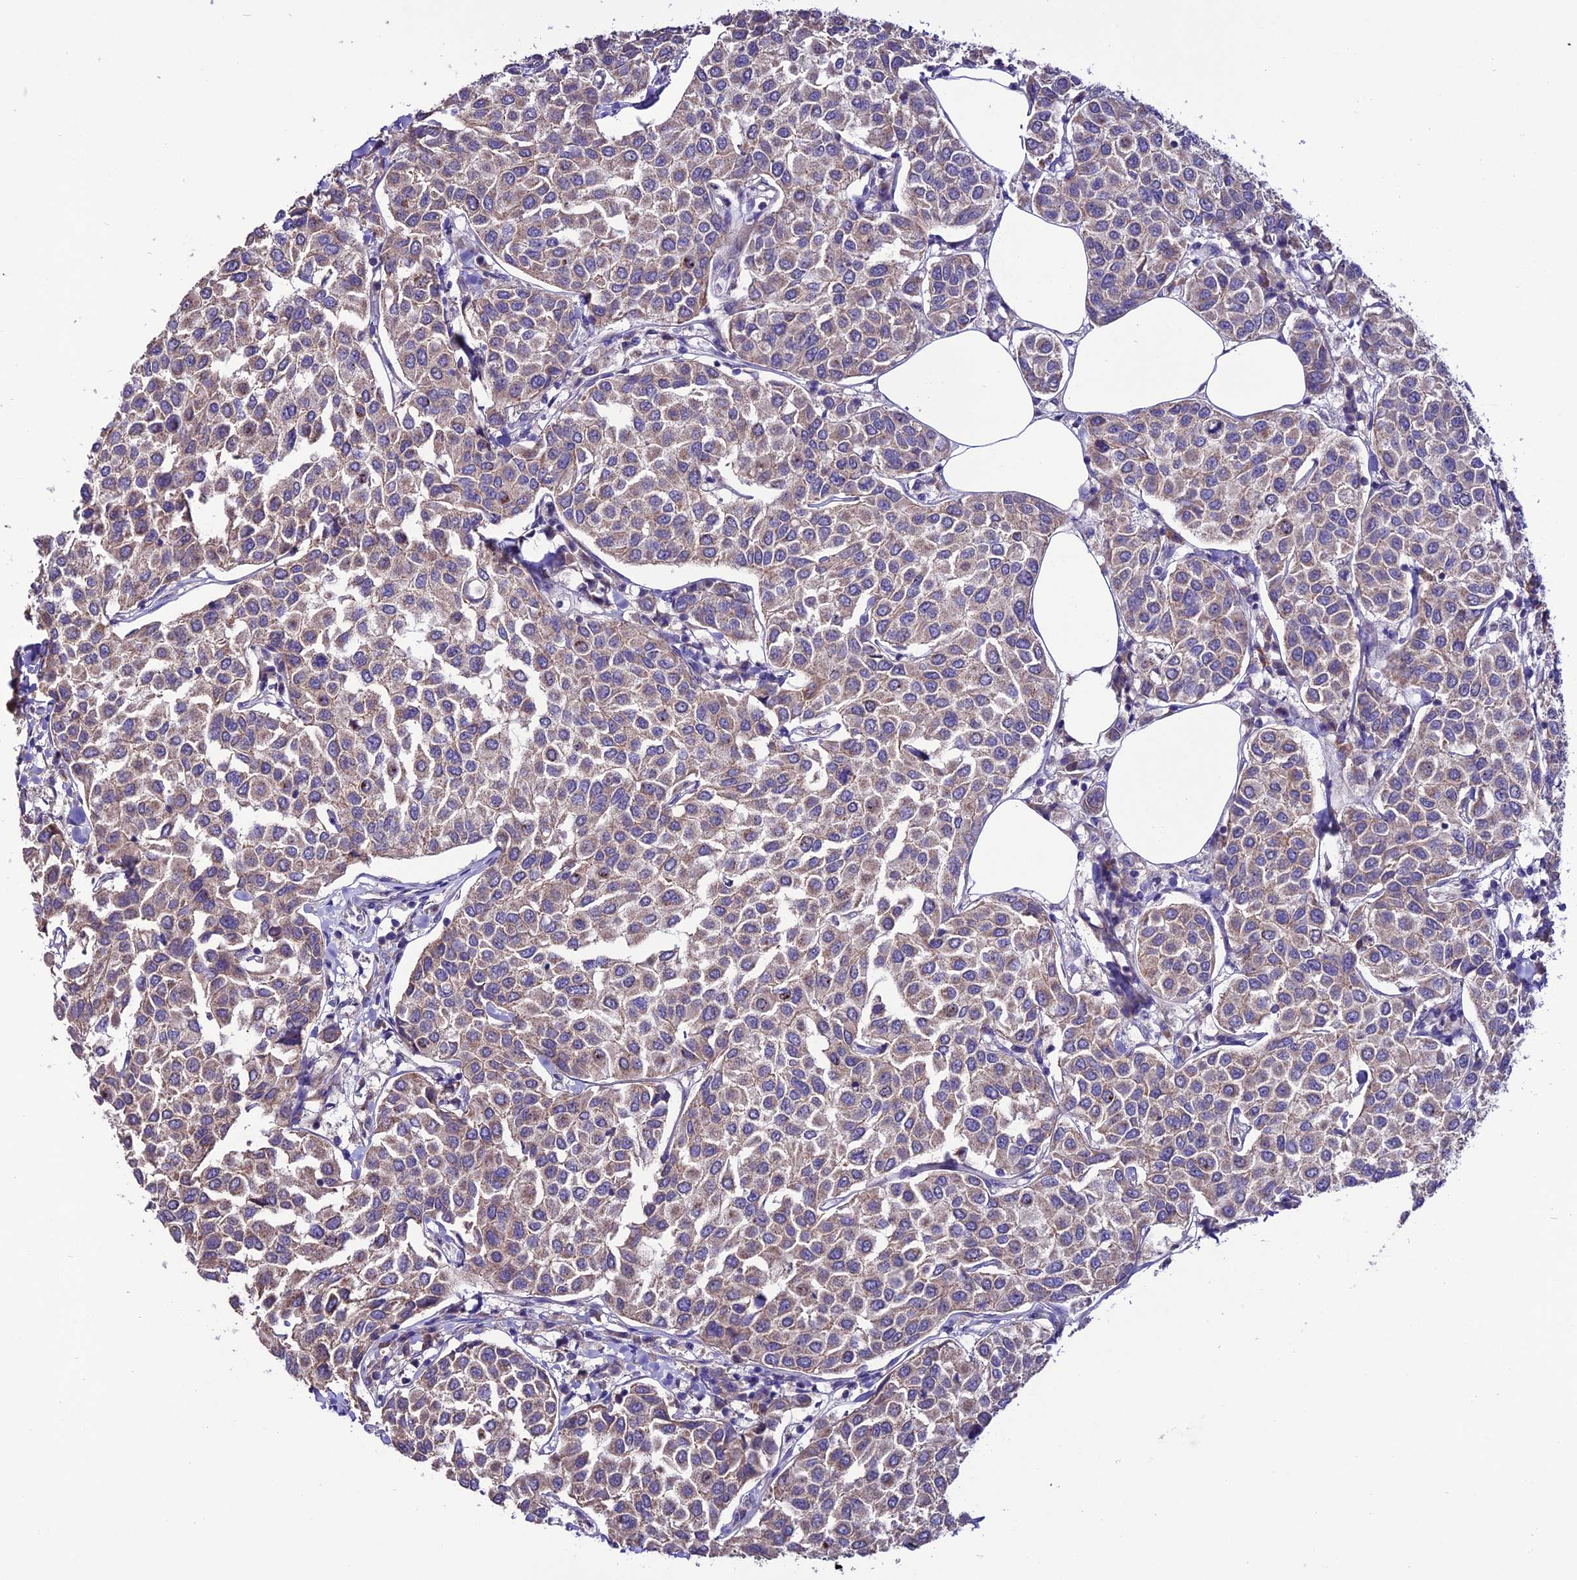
{"staining": {"intensity": "weak", "quantity": ">75%", "location": "cytoplasmic/membranous"}, "tissue": "breast cancer", "cell_type": "Tumor cells", "image_type": "cancer", "snomed": [{"axis": "morphology", "description": "Duct carcinoma"}, {"axis": "topography", "description": "Breast"}], "caption": "This micrograph shows breast cancer stained with IHC to label a protein in brown. The cytoplasmic/membranous of tumor cells show weak positivity for the protein. Nuclei are counter-stained blue.", "gene": "HOGA1", "patient": {"sex": "female", "age": 55}}